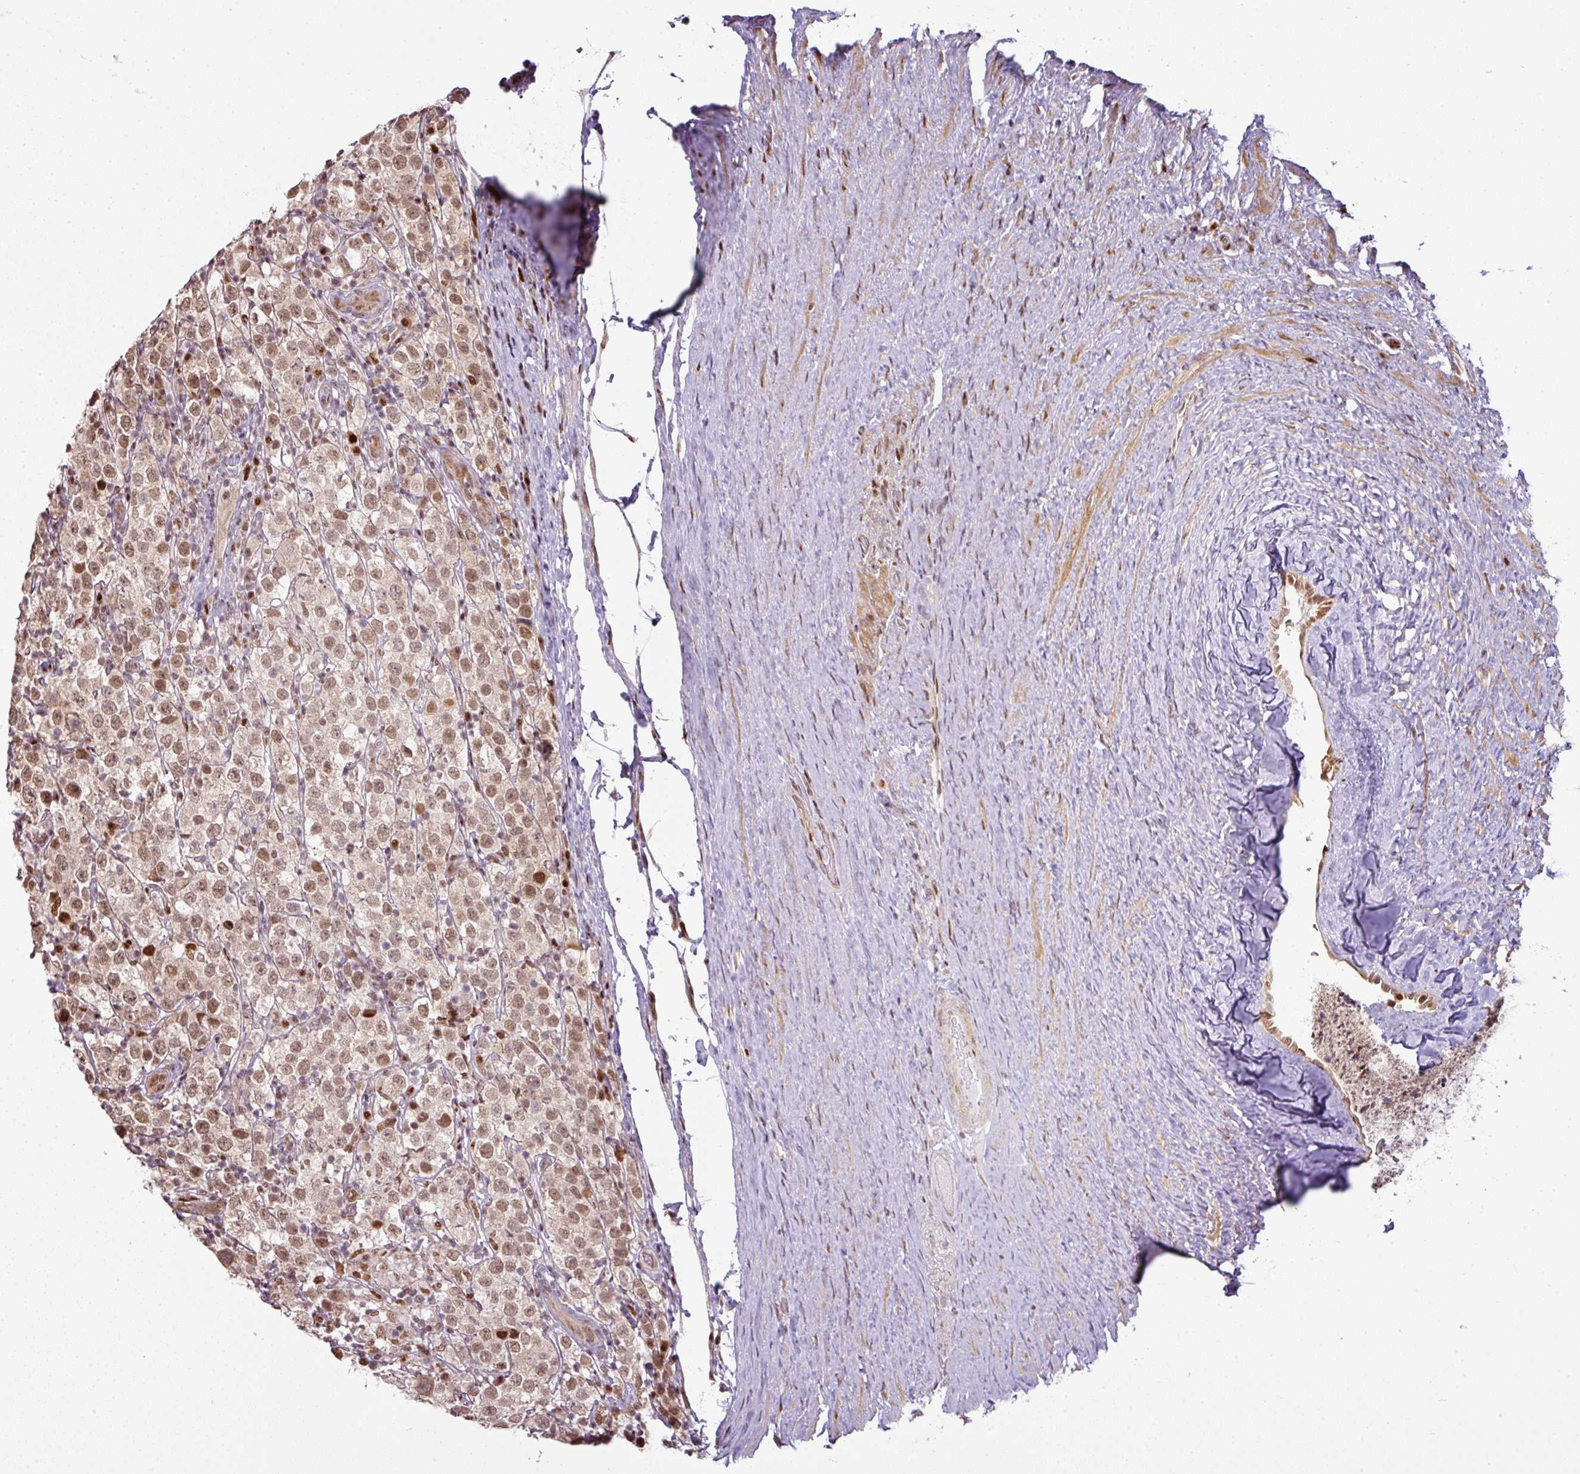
{"staining": {"intensity": "moderate", "quantity": ">75%", "location": "nuclear"}, "tissue": "testis cancer", "cell_type": "Tumor cells", "image_type": "cancer", "snomed": [{"axis": "morphology", "description": "Seminoma, NOS"}, {"axis": "morphology", "description": "Carcinoma, Embryonal, NOS"}, {"axis": "topography", "description": "Testis"}], "caption": "Protein expression analysis of human embryonal carcinoma (testis) reveals moderate nuclear staining in about >75% of tumor cells.", "gene": "MYSM1", "patient": {"sex": "male", "age": 41}}